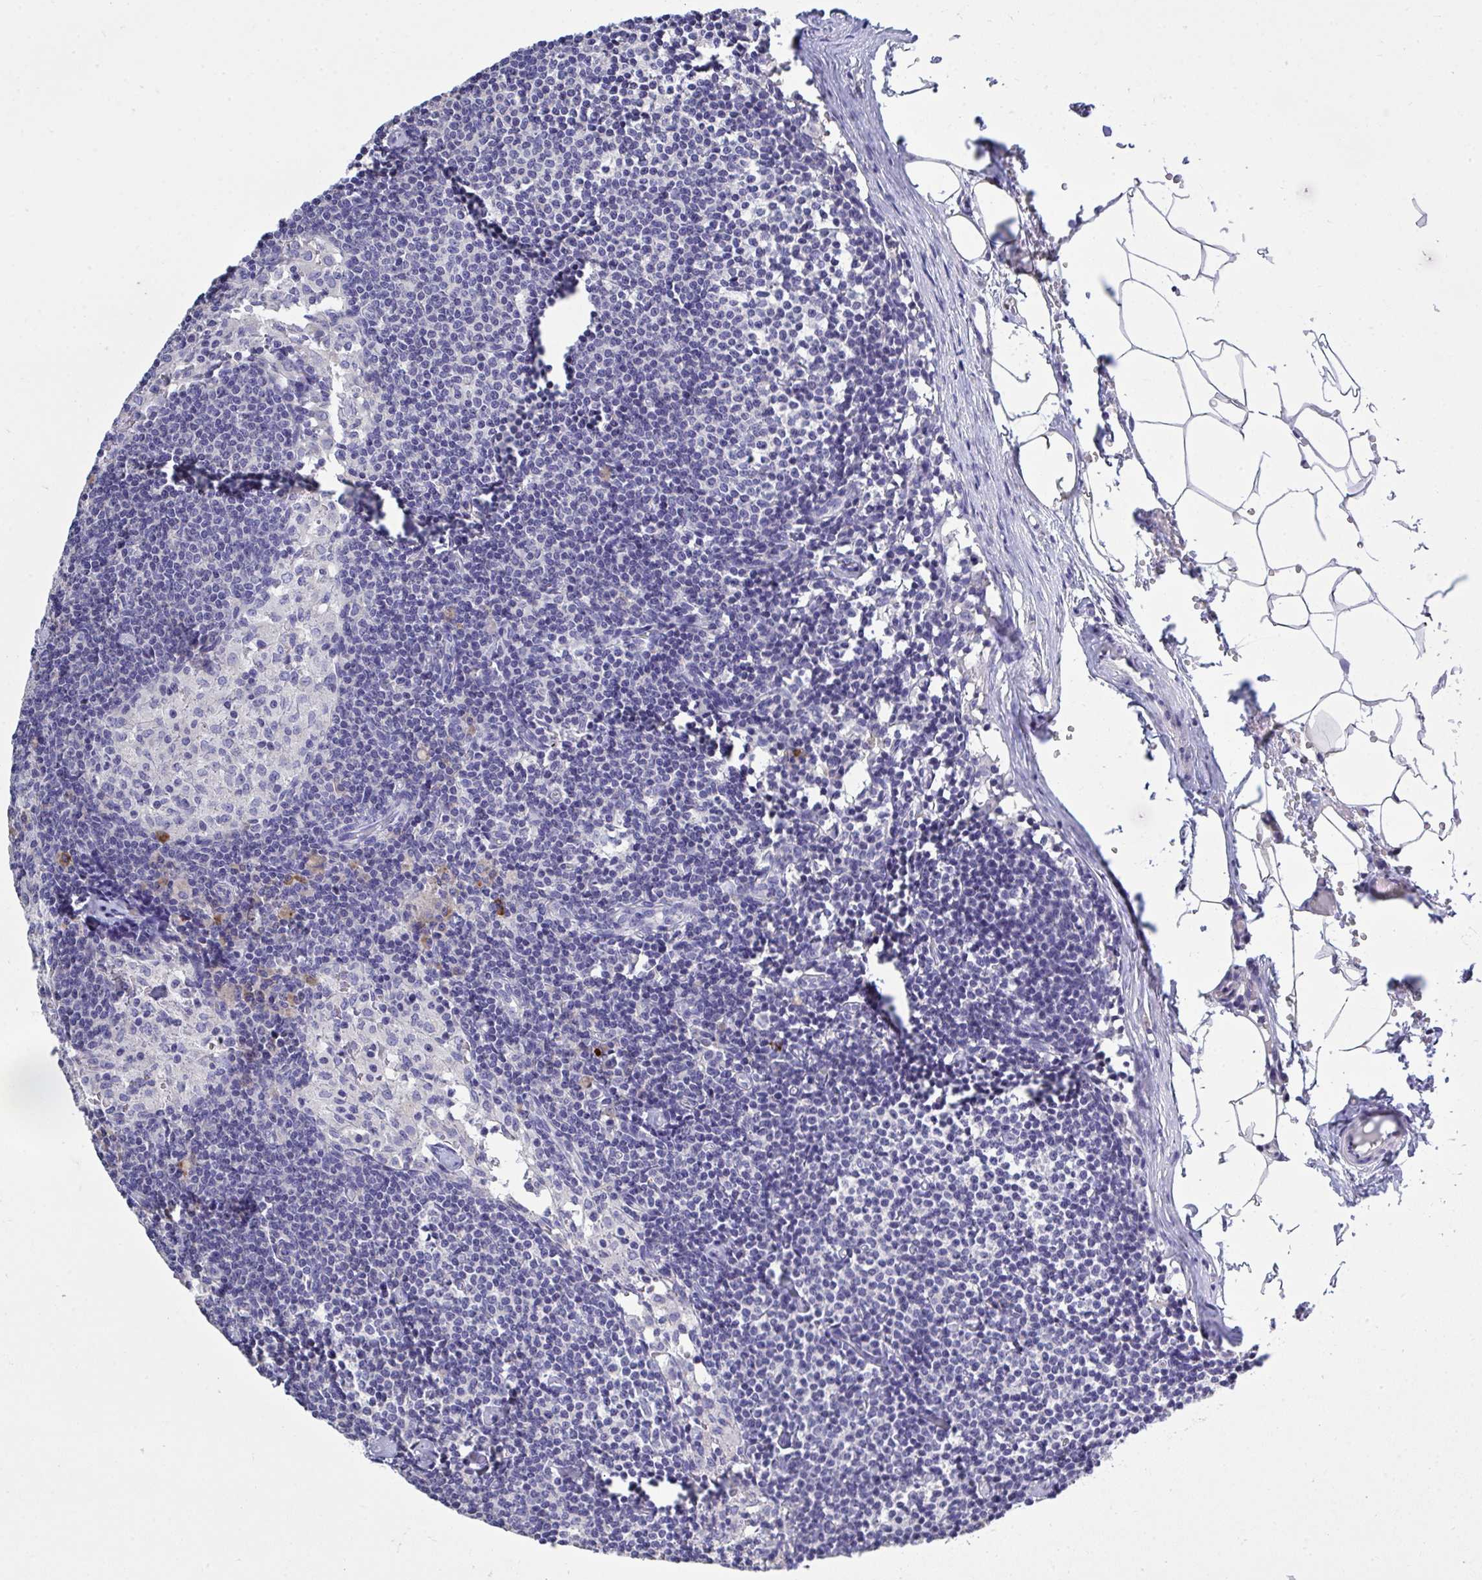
{"staining": {"intensity": "moderate", "quantity": "<25%", "location": "cytoplasmic/membranous"}, "tissue": "lymph node", "cell_type": "Germinal center cells", "image_type": "normal", "snomed": [{"axis": "morphology", "description": "Normal tissue, NOS"}, {"axis": "topography", "description": "Lymph node"}], "caption": "Normal lymph node displays moderate cytoplasmic/membranous staining in about <25% of germinal center cells, visualized by immunohistochemistry. (IHC, brightfield microscopy, high magnification).", "gene": "LRRC58", "patient": {"sex": "male", "age": 49}}